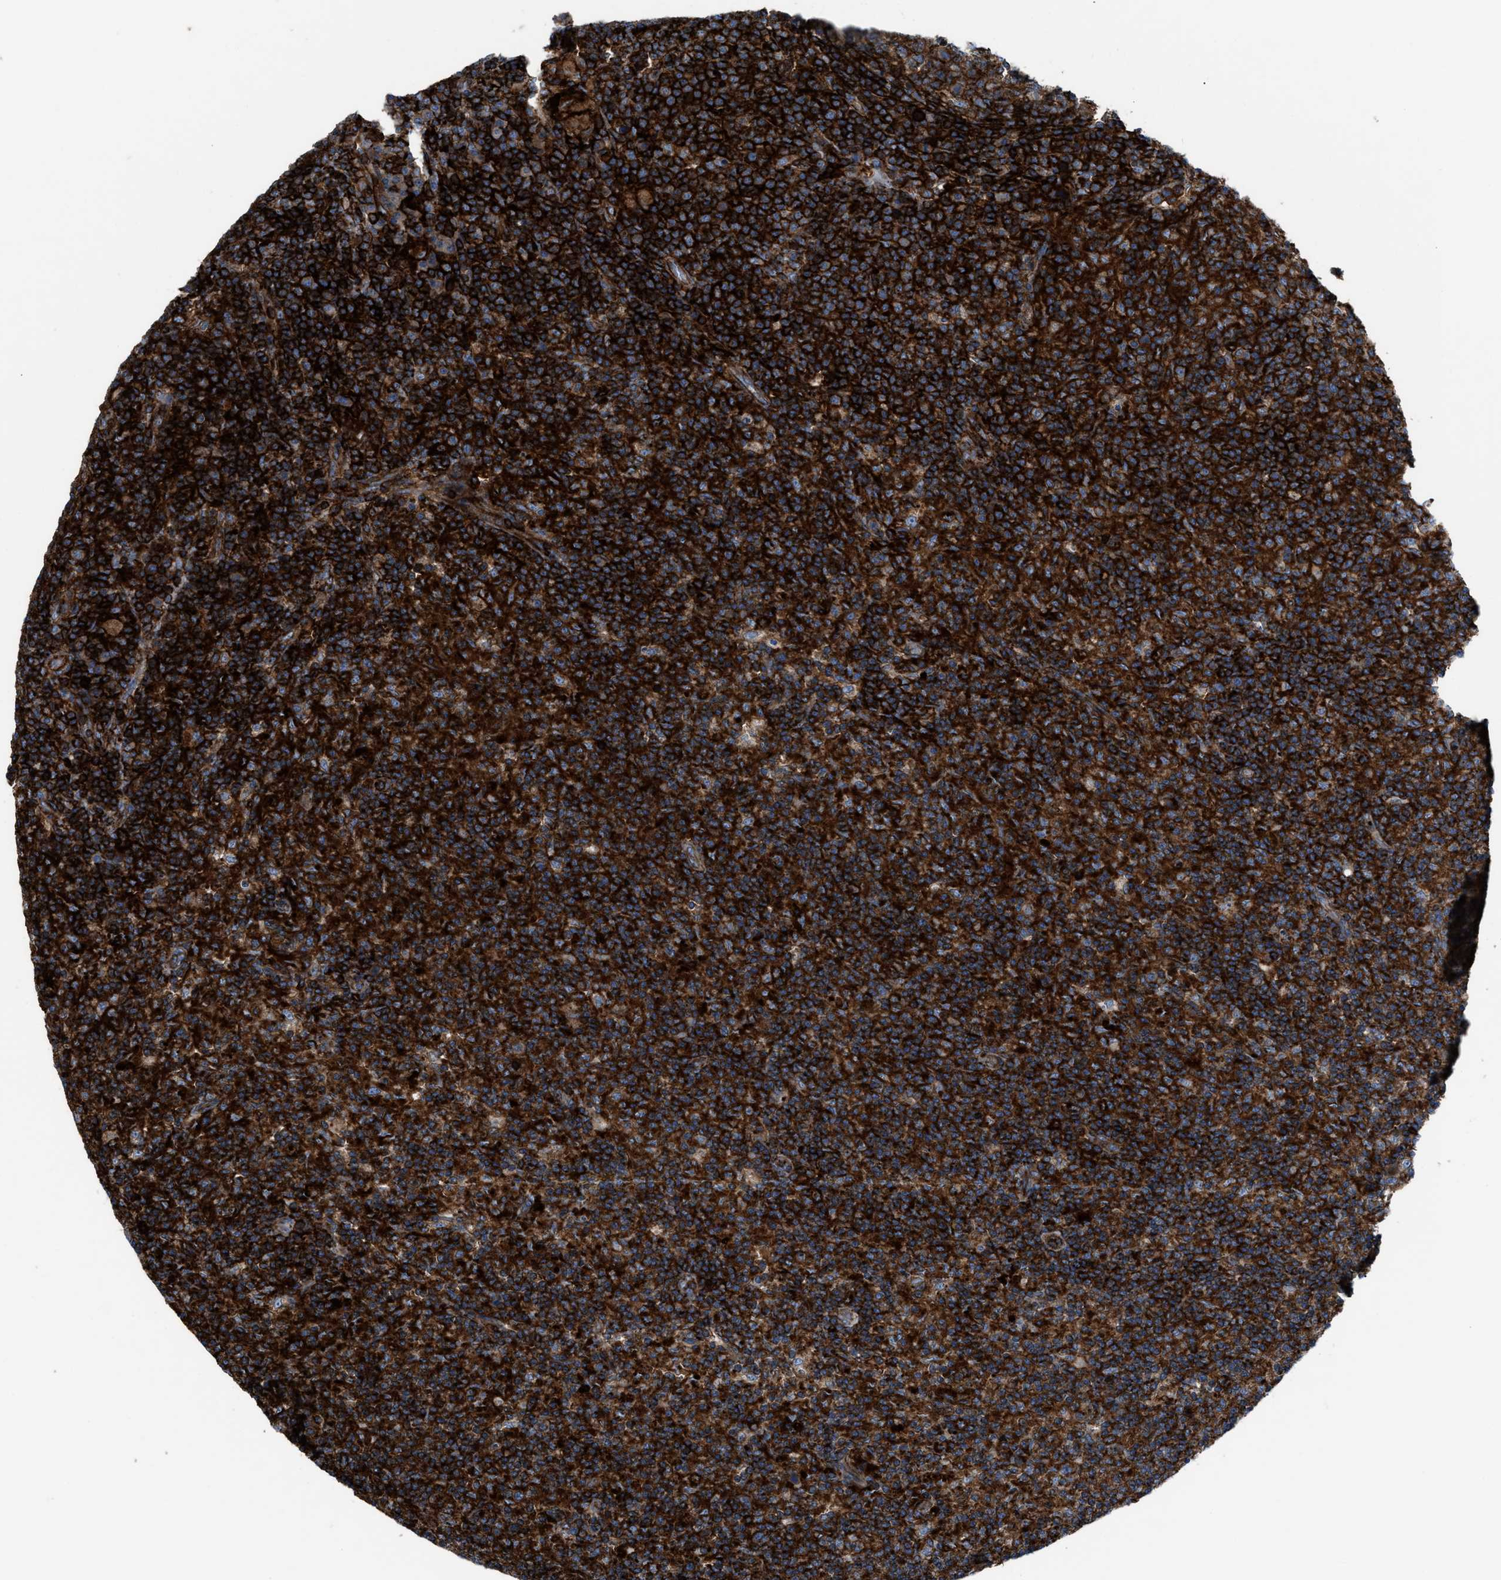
{"staining": {"intensity": "strong", "quantity": ">75%", "location": "cytoplasmic/membranous"}, "tissue": "lymph node", "cell_type": "Non-germinal center cells", "image_type": "normal", "snomed": [{"axis": "morphology", "description": "Normal tissue, NOS"}, {"axis": "morphology", "description": "Inflammation, NOS"}, {"axis": "topography", "description": "Lymph node"}], "caption": "Protein expression analysis of normal lymph node shows strong cytoplasmic/membranous staining in about >75% of non-germinal center cells. (Brightfield microscopy of DAB IHC at high magnification).", "gene": "AGPAT2", "patient": {"sex": "male", "age": 55}}